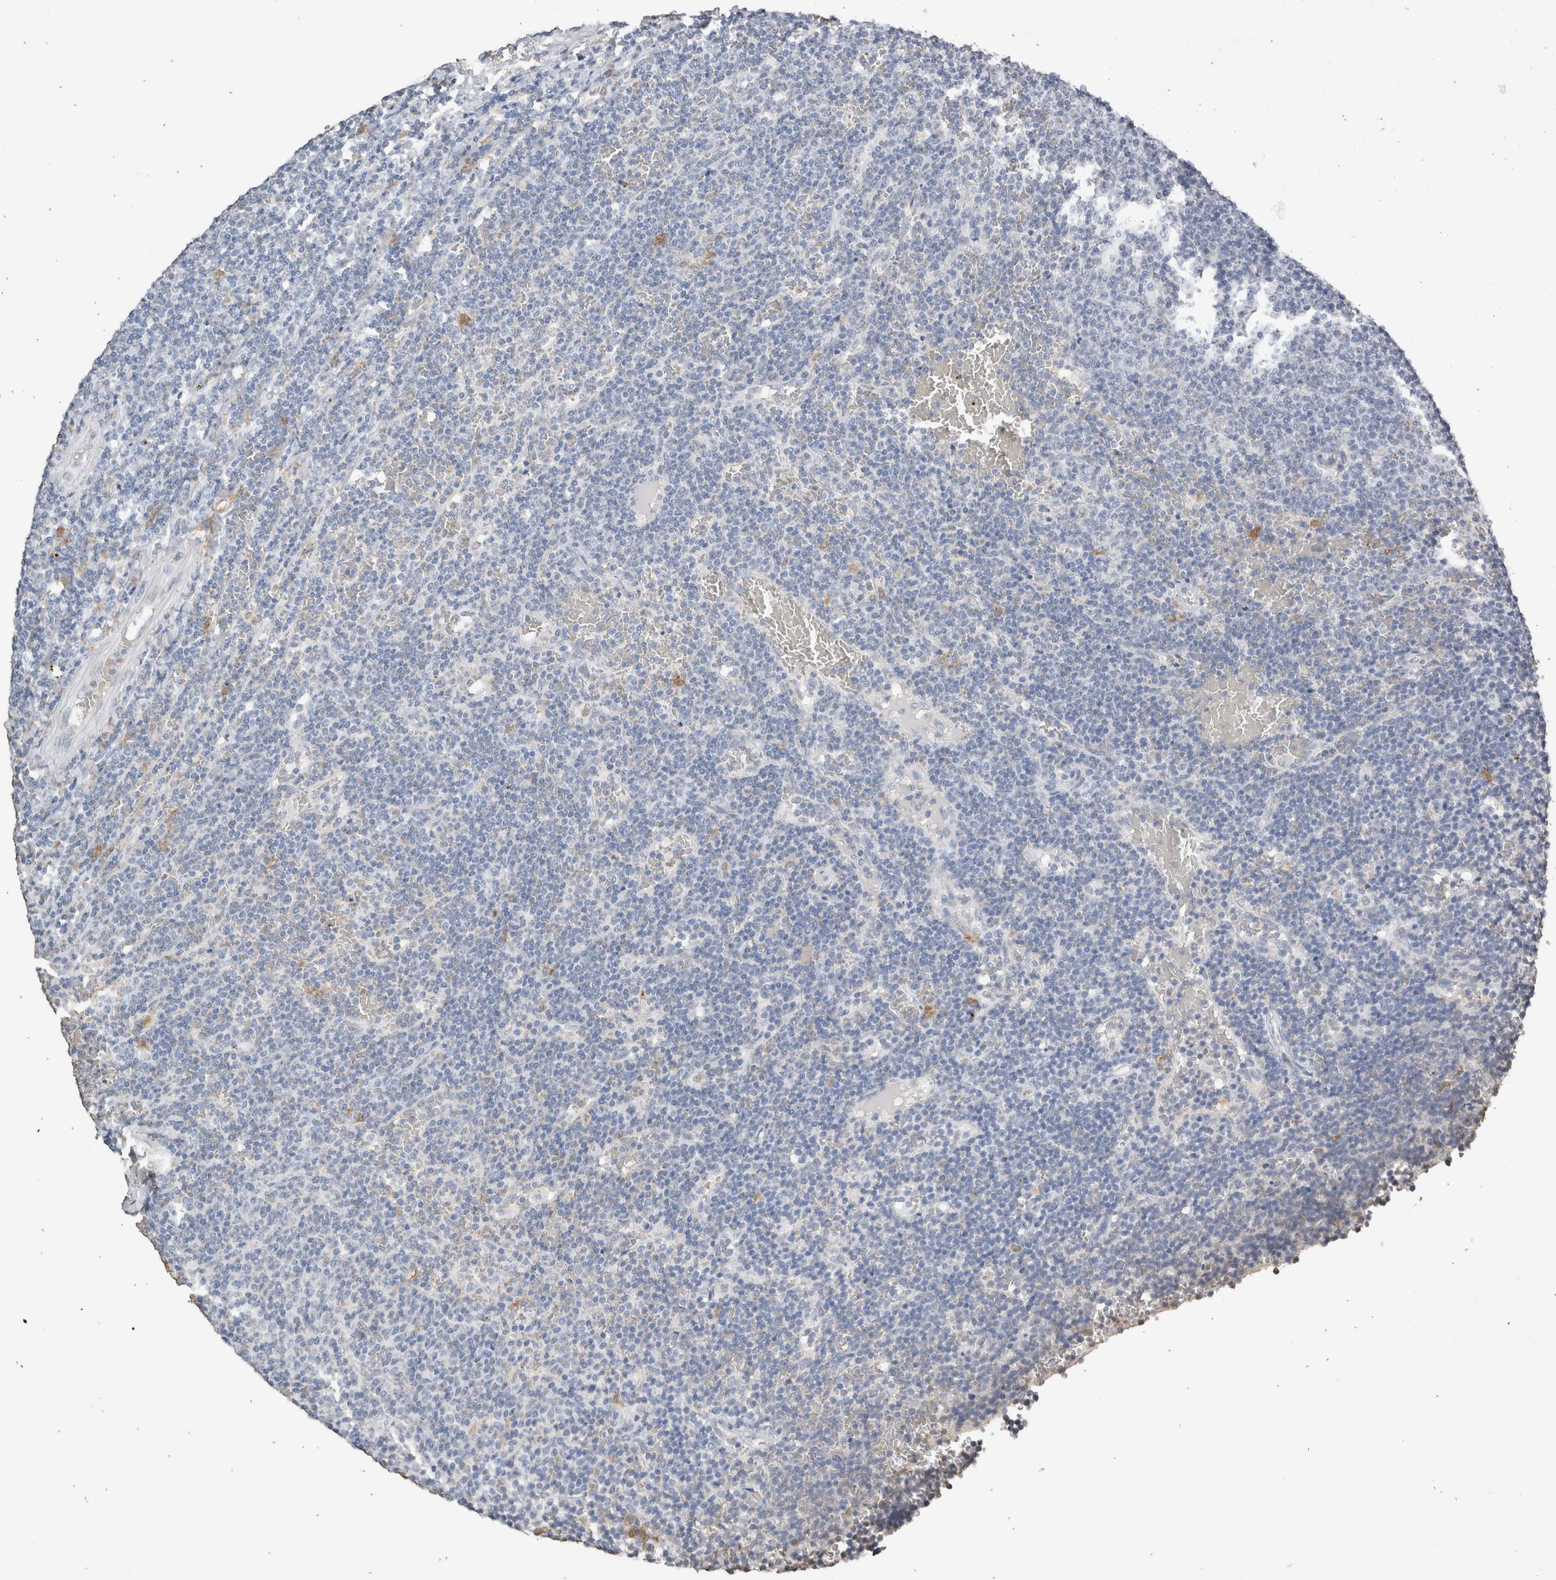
{"staining": {"intensity": "negative", "quantity": "none", "location": "none"}, "tissue": "lymphoma", "cell_type": "Tumor cells", "image_type": "cancer", "snomed": [{"axis": "morphology", "description": "Malignant lymphoma, non-Hodgkin's type, Low grade"}, {"axis": "topography", "description": "Spleen"}], "caption": "An IHC photomicrograph of low-grade malignant lymphoma, non-Hodgkin's type is shown. There is no staining in tumor cells of low-grade malignant lymphoma, non-Hodgkin's type.", "gene": "LGALS2", "patient": {"sex": "female", "age": 50}}